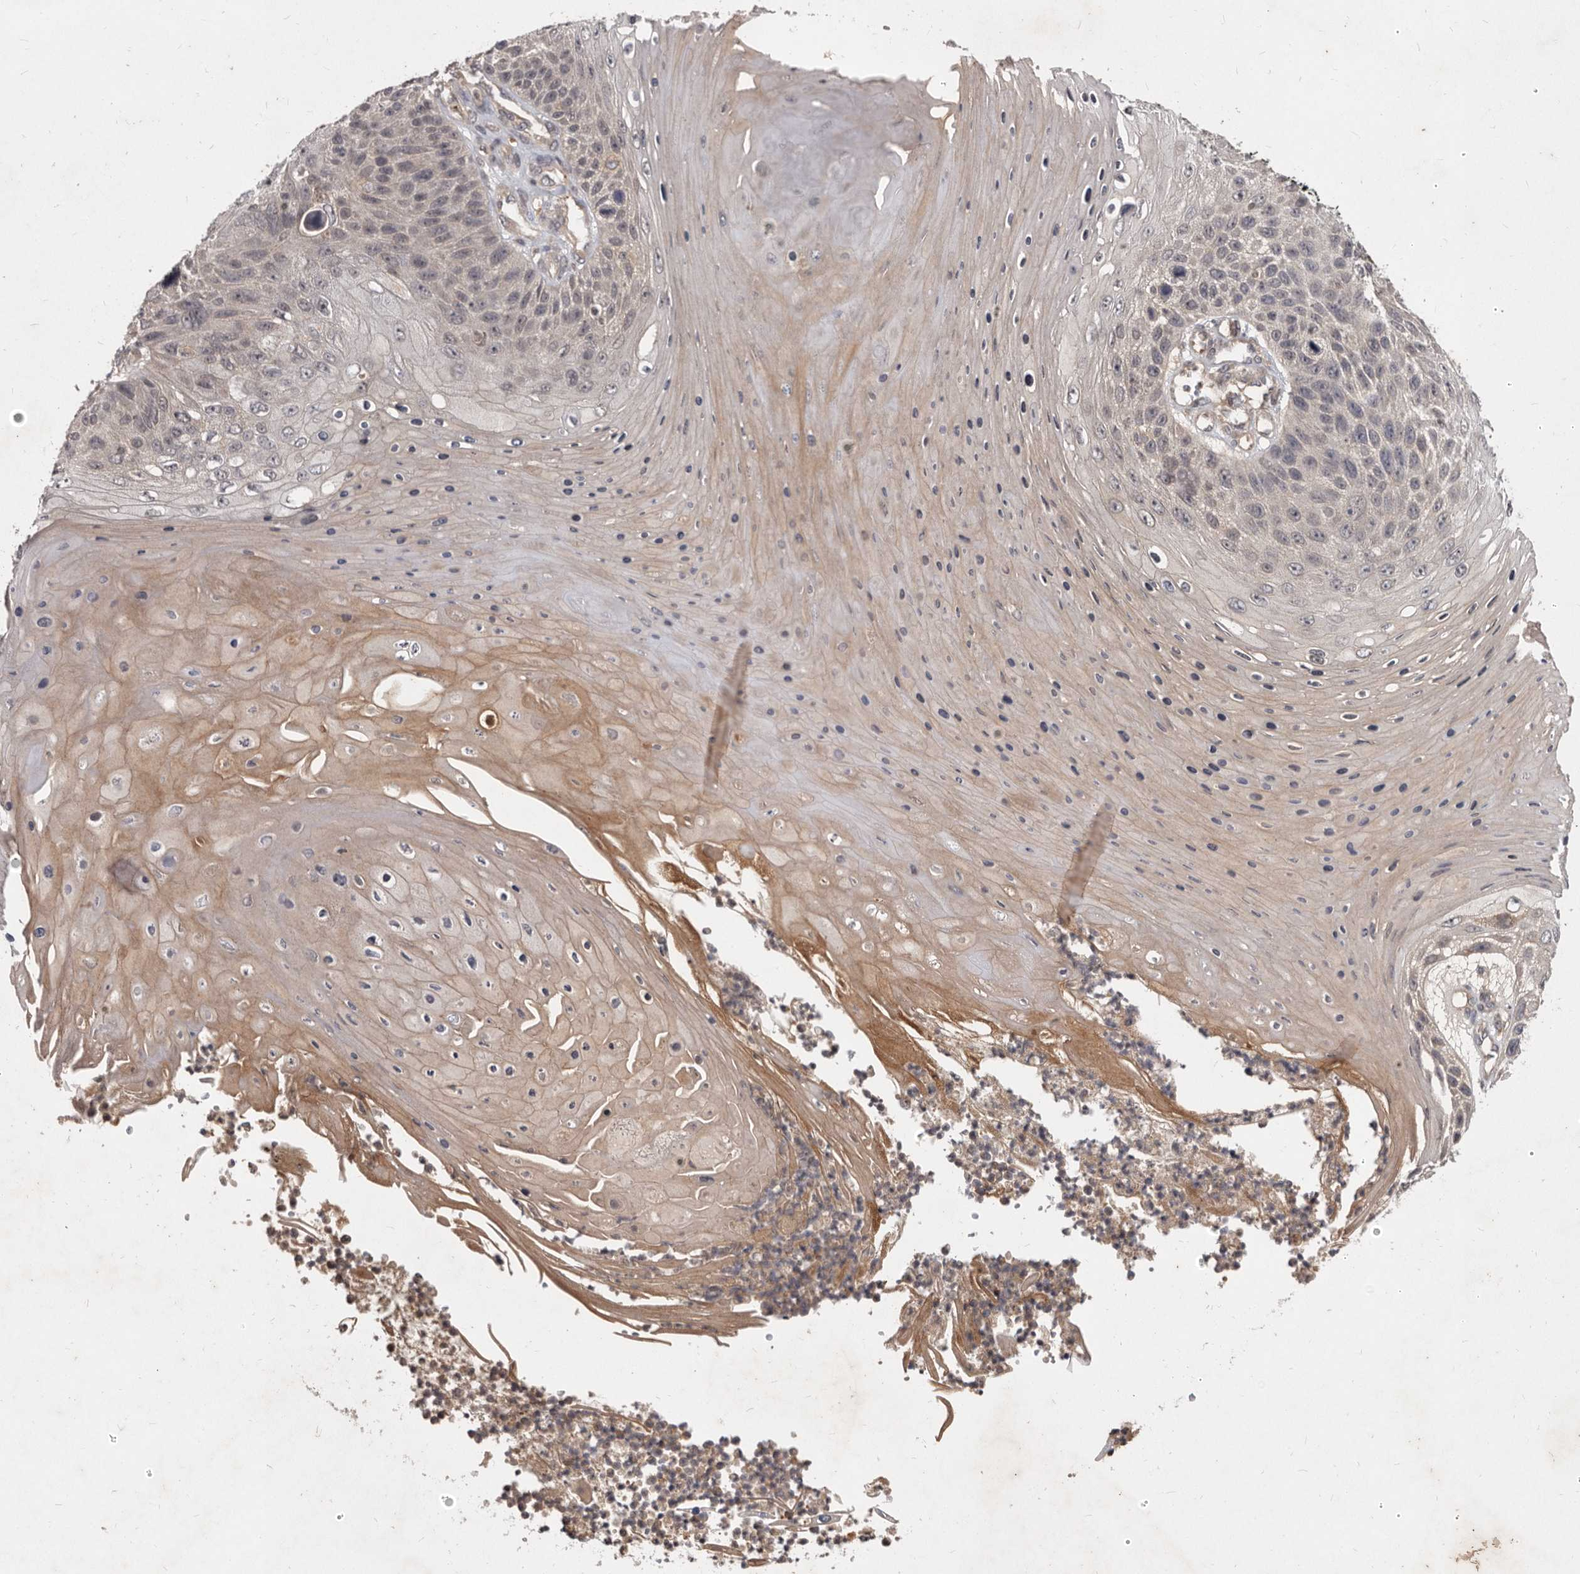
{"staining": {"intensity": "negative", "quantity": "none", "location": "none"}, "tissue": "skin cancer", "cell_type": "Tumor cells", "image_type": "cancer", "snomed": [{"axis": "morphology", "description": "Squamous cell carcinoma, NOS"}, {"axis": "topography", "description": "Skin"}], "caption": "Immunohistochemistry (IHC) image of neoplastic tissue: human skin cancer stained with DAB (3,3'-diaminobenzidine) shows no significant protein positivity in tumor cells.", "gene": "DNAJC28", "patient": {"sex": "female", "age": 88}}